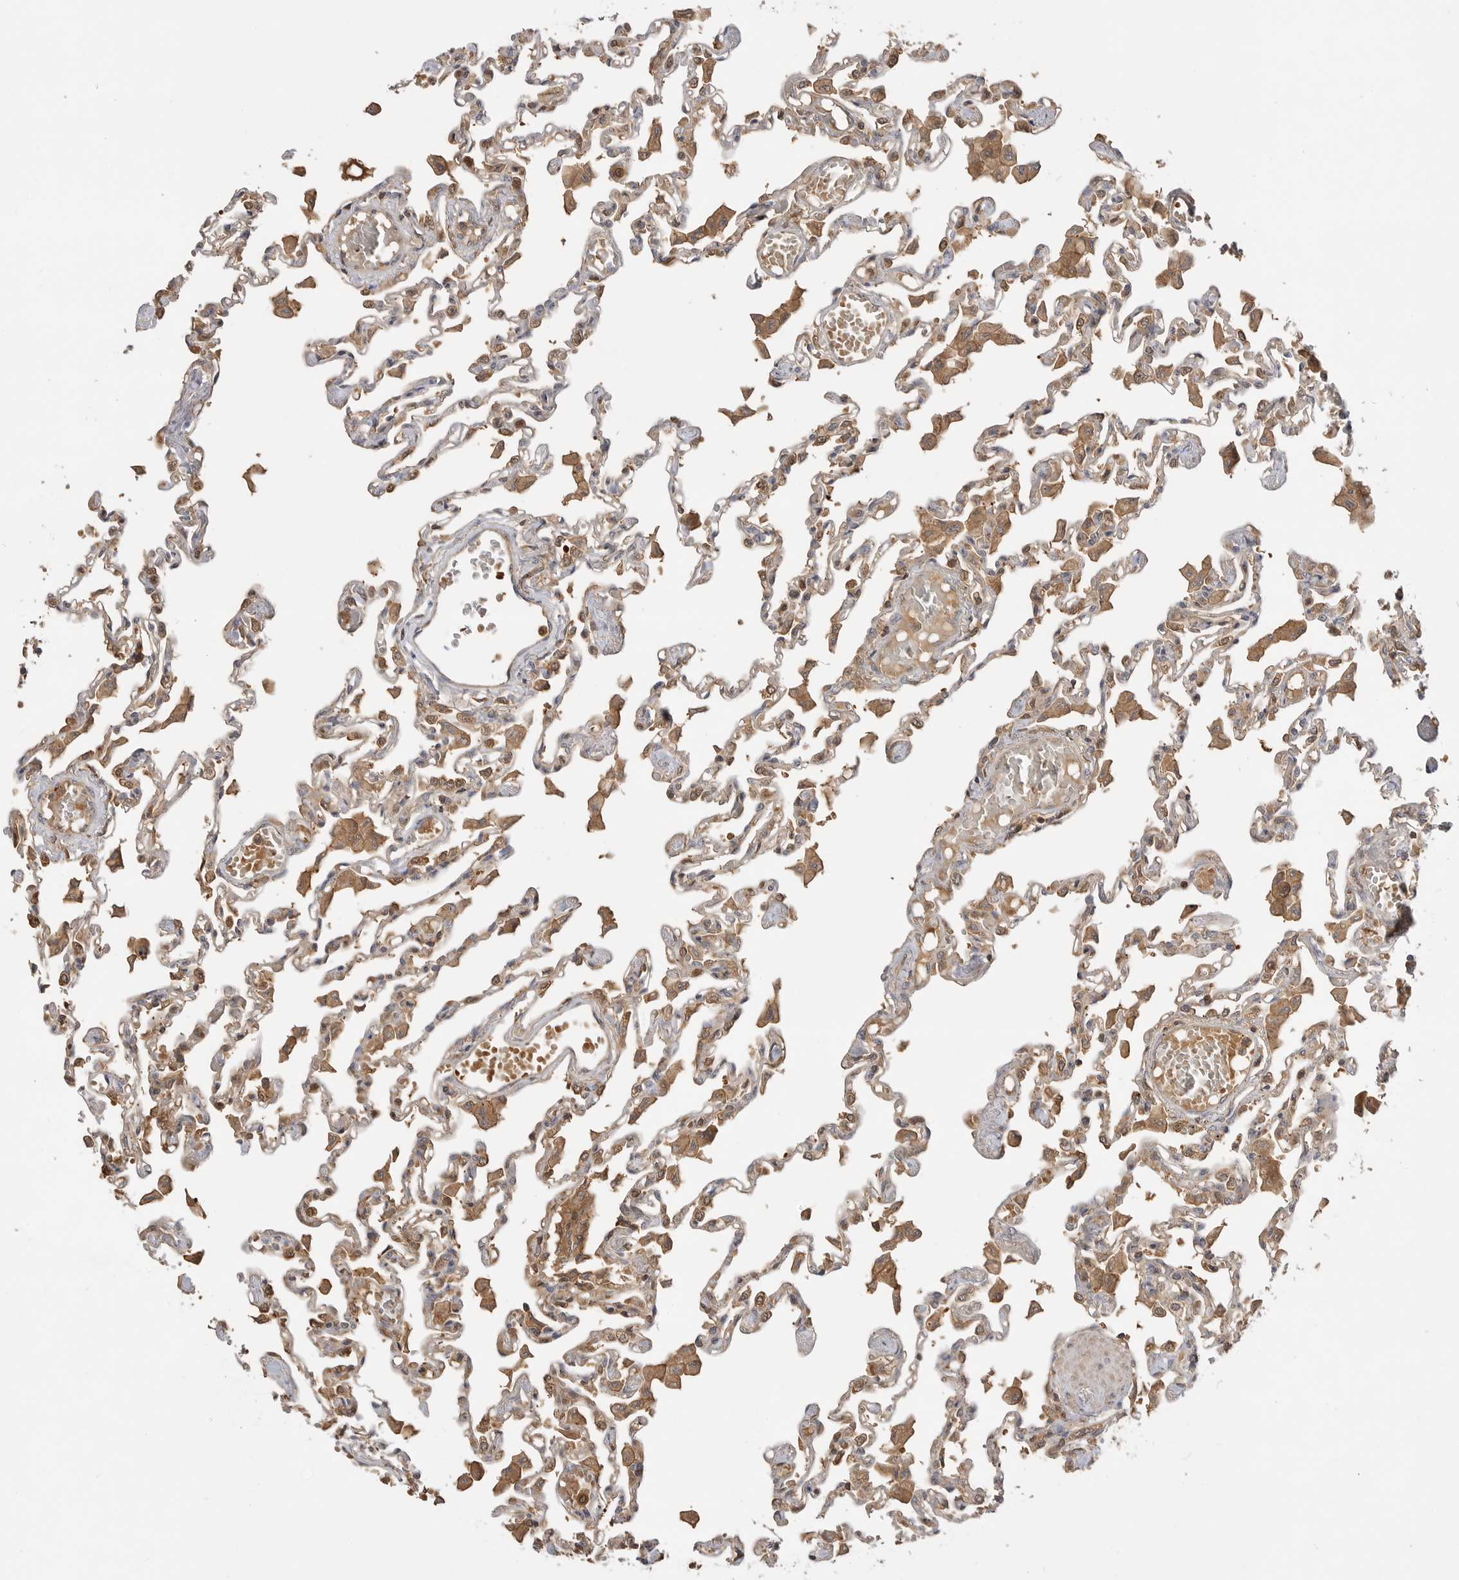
{"staining": {"intensity": "moderate", "quantity": "25%-75%", "location": "cytoplasmic/membranous"}, "tissue": "lung", "cell_type": "Alveolar cells", "image_type": "normal", "snomed": [{"axis": "morphology", "description": "Normal tissue, NOS"}, {"axis": "topography", "description": "Bronchus"}, {"axis": "topography", "description": "Lung"}], "caption": "Moderate cytoplasmic/membranous protein expression is seen in approximately 25%-75% of alveolar cells in lung. Using DAB (brown) and hematoxylin (blue) stains, captured at high magnification using brightfield microscopy.", "gene": "CLDN12", "patient": {"sex": "female", "age": 49}}